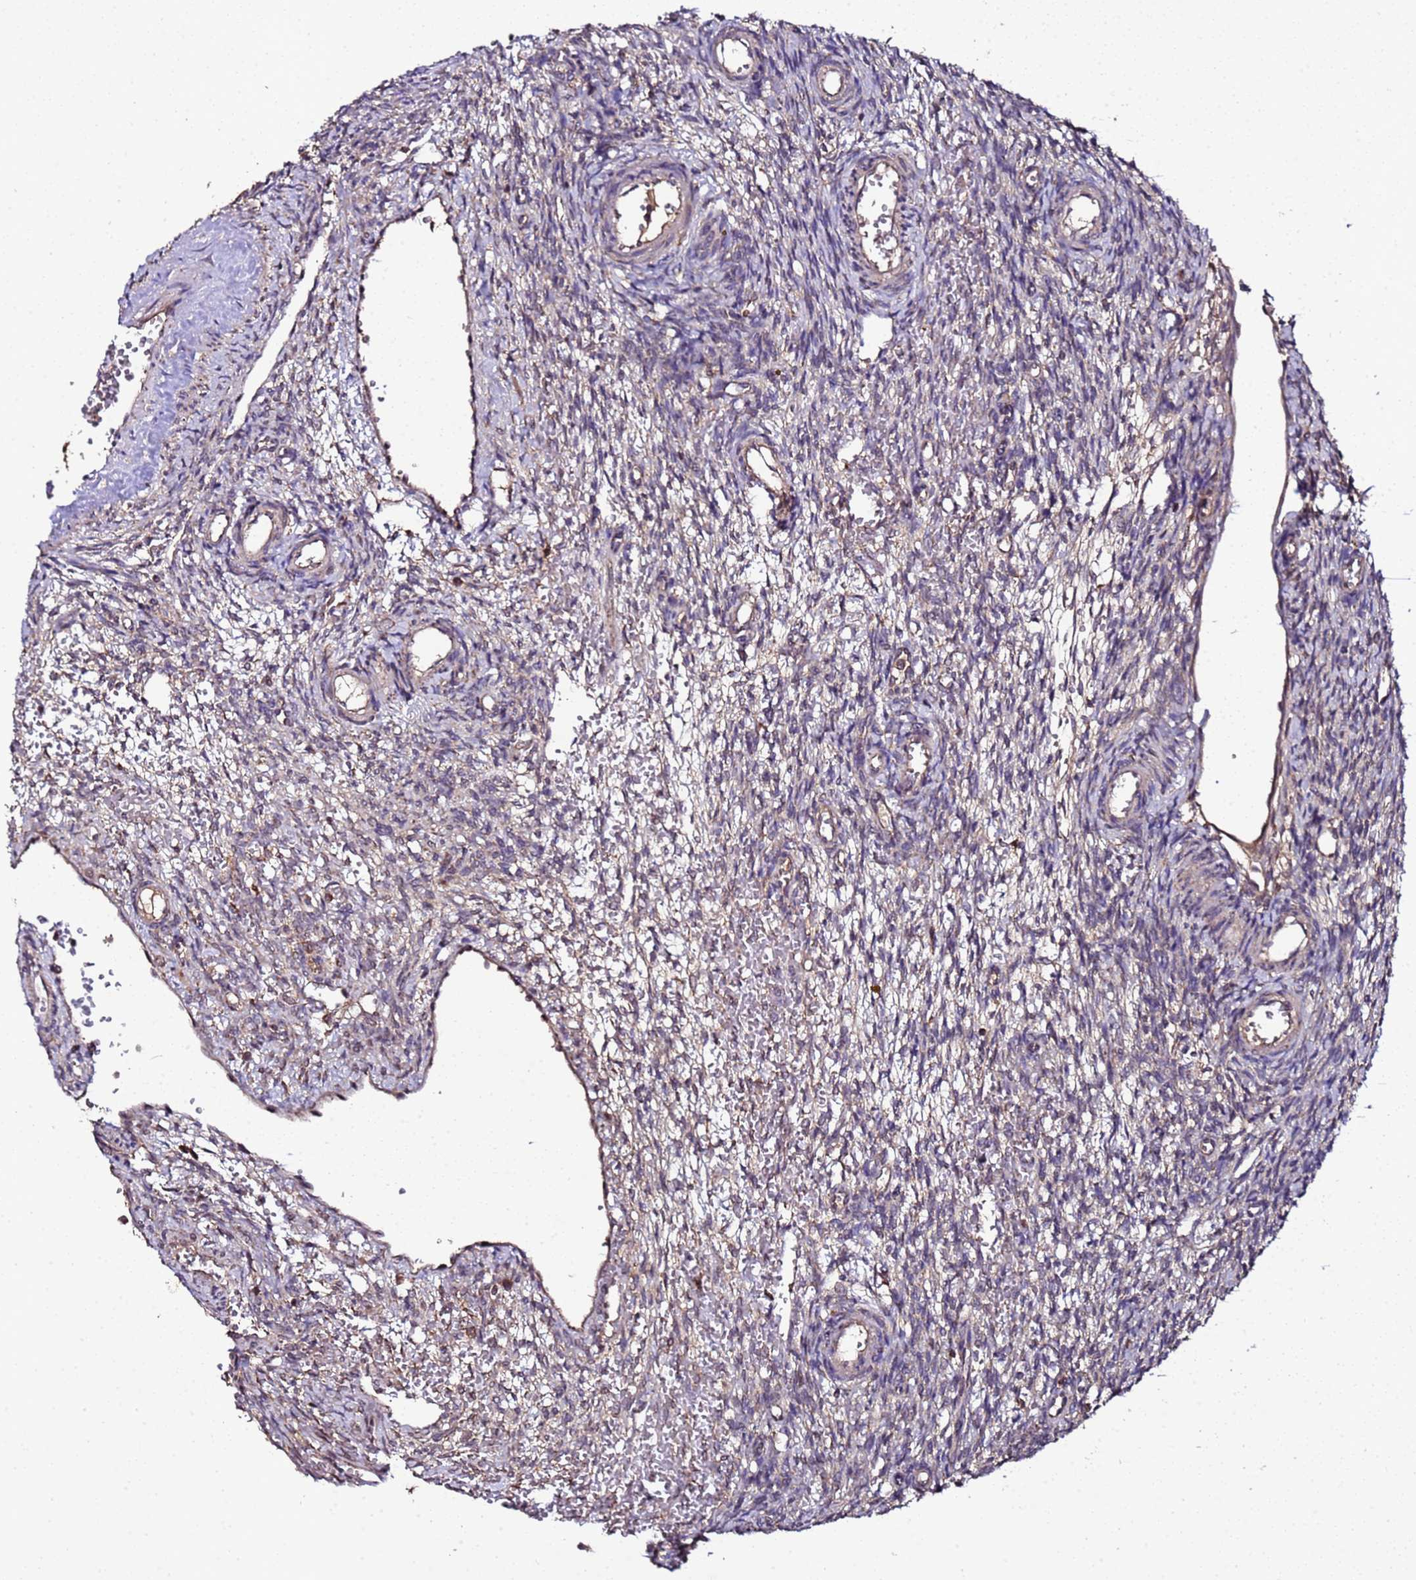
{"staining": {"intensity": "weak", "quantity": "<25%", "location": "cytoplasmic/membranous"}, "tissue": "ovary", "cell_type": "Ovarian stroma cells", "image_type": "normal", "snomed": [{"axis": "morphology", "description": "Normal tissue, NOS"}, {"axis": "topography", "description": "Ovary"}], "caption": "Immunohistochemistry of unremarkable ovary reveals no expression in ovarian stroma cells. Nuclei are stained in blue.", "gene": "HSPBAP1", "patient": {"sex": "female", "age": 39}}